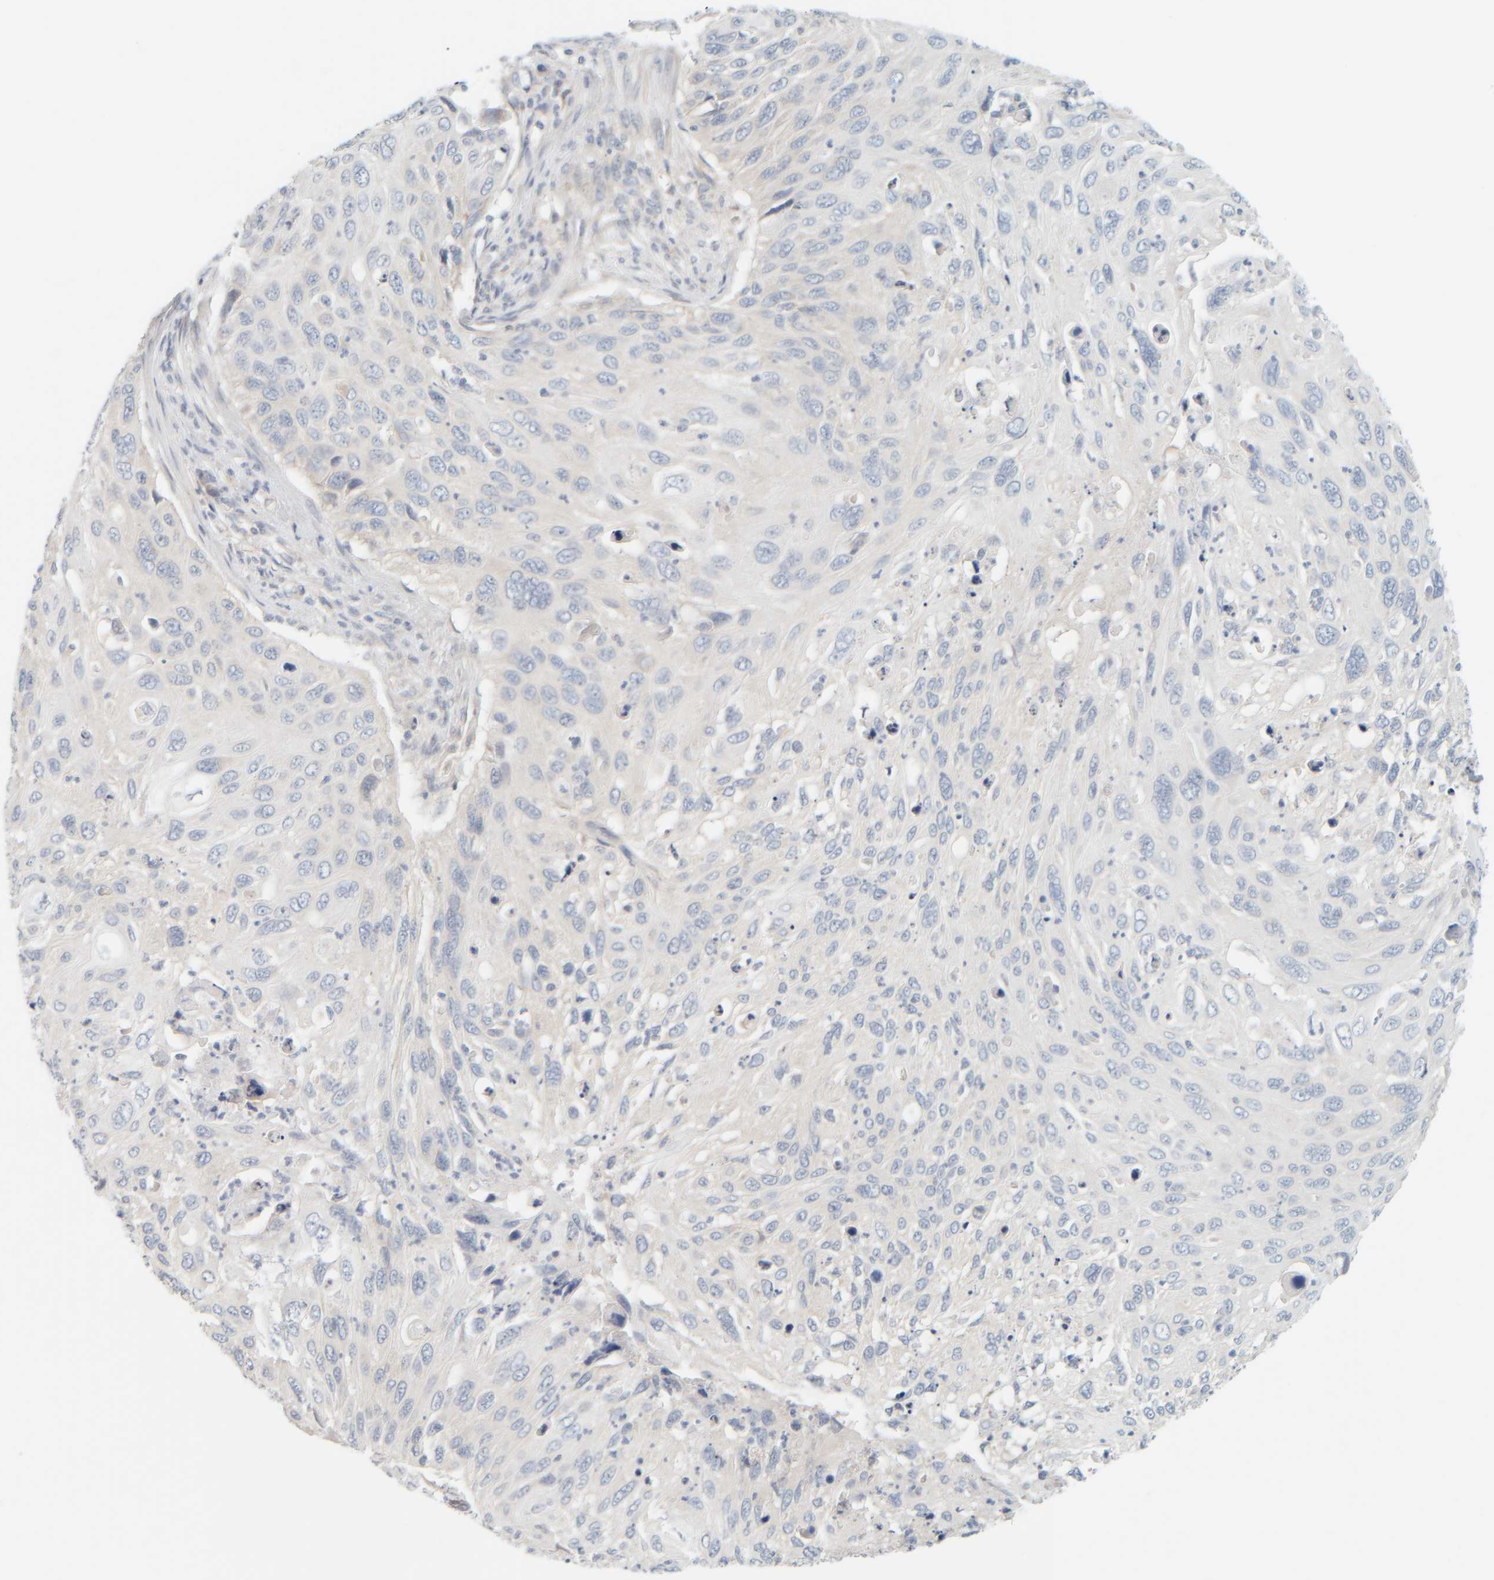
{"staining": {"intensity": "negative", "quantity": "none", "location": "none"}, "tissue": "cervical cancer", "cell_type": "Tumor cells", "image_type": "cancer", "snomed": [{"axis": "morphology", "description": "Squamous cell carcinoma, NOS"}, {"axis": "topography", "description": "Cervix"}], "caption": "IHC of cervical cancer (squamous cell carcinoma) shows no expression in tumor cells.", "gene": "PTGES3L-AARSD1", "patient": {"sex": "female", "age": 70}}